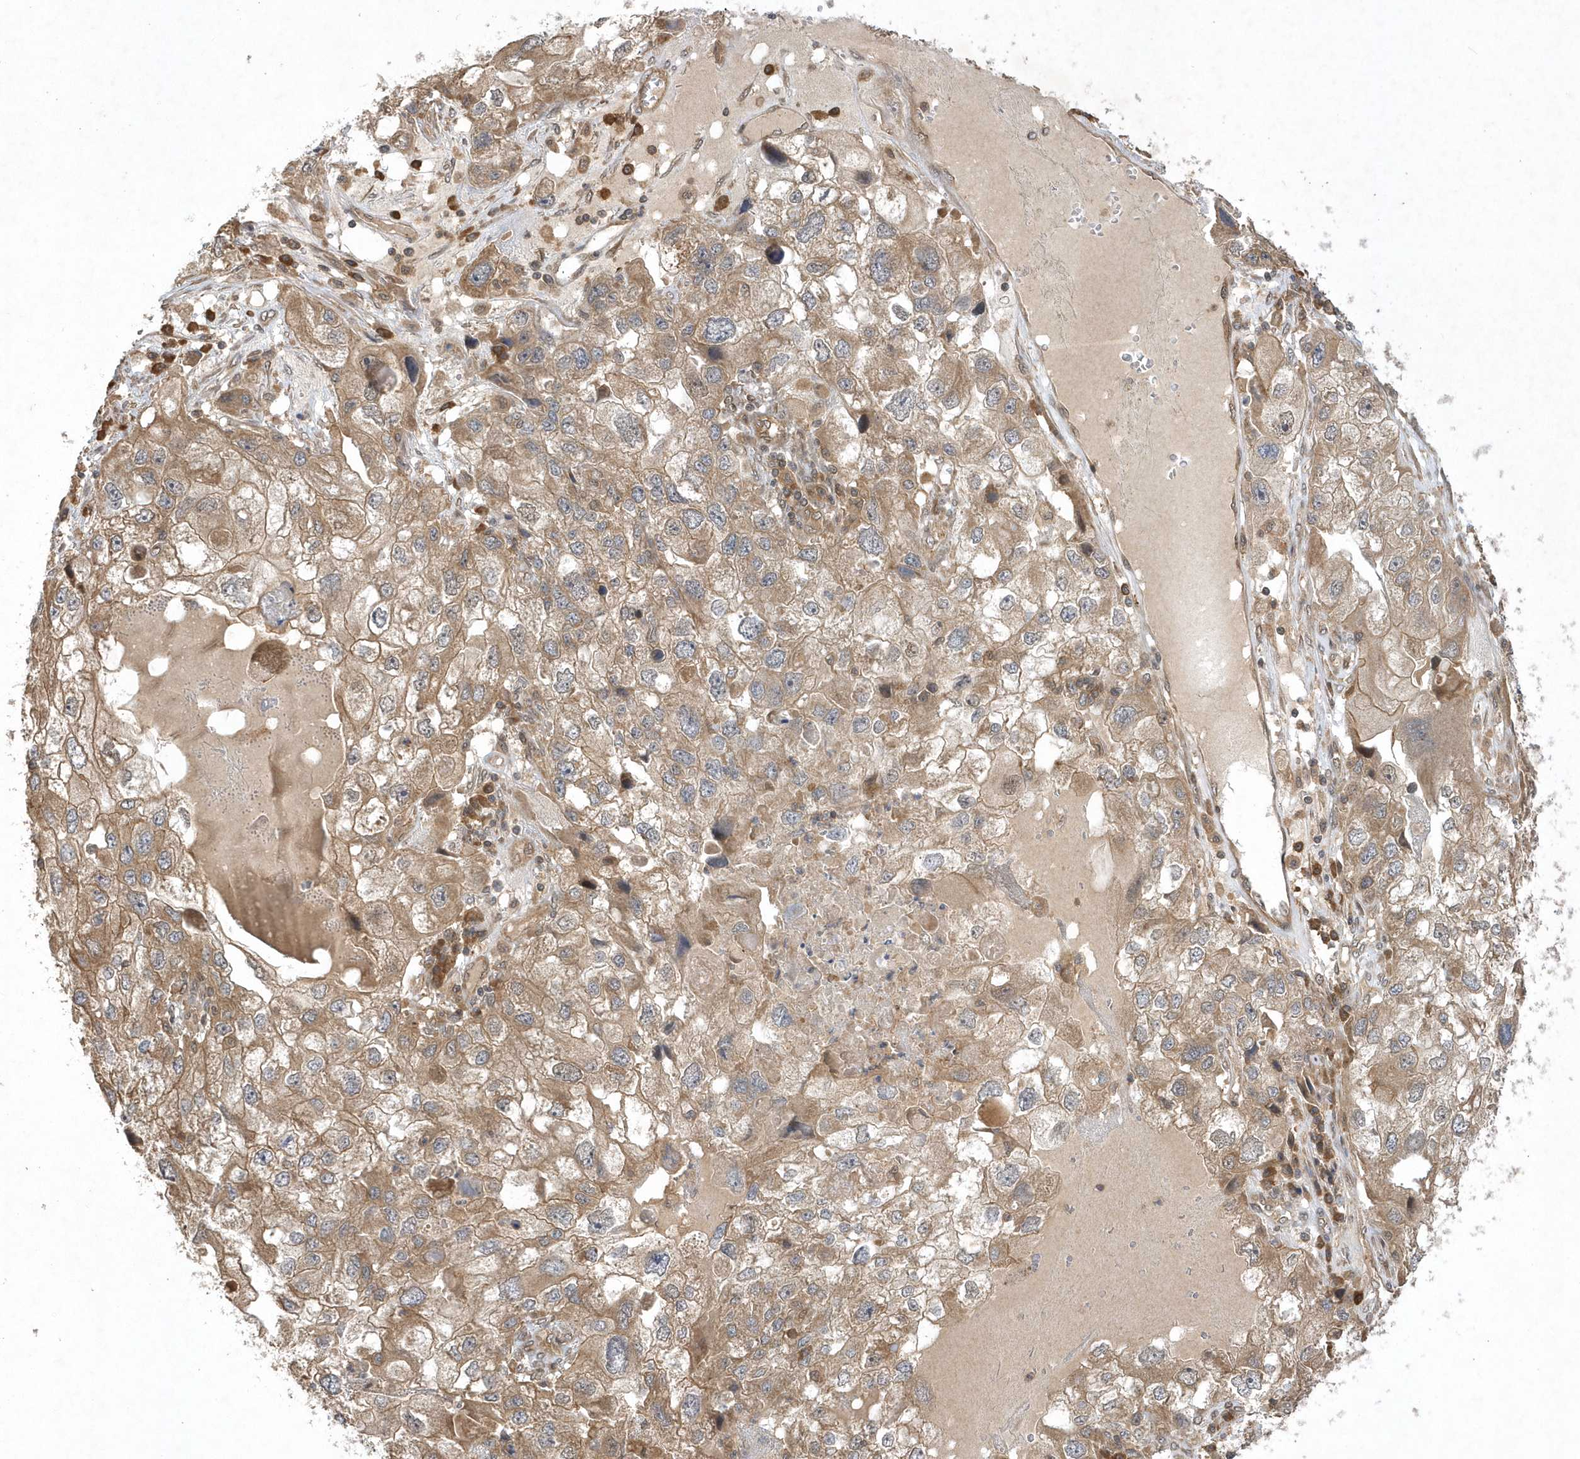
{"staining": {"intensity": "moderate", "quantity": ">75%", "location": "cytoplasmic/membranous"}, "tissue": "endometrial cancer", "cell_type": "Tumor cells", "image_type": "cancer", "snomed": [{"axis": "morphology", "description": "Adenocarcinoma, NOS"}, {"axis": "topography", "description": "Endometrium"}], "caption": "Immunohistochemistry (IHC) of adenocarcinoma (endometrial) displays medium levels of moderate cytoplasmic/membranous positivity in approximately >75% of tumor cells.", "gene": "GFM2", "patient": {"sex": "female", "age": 49}}